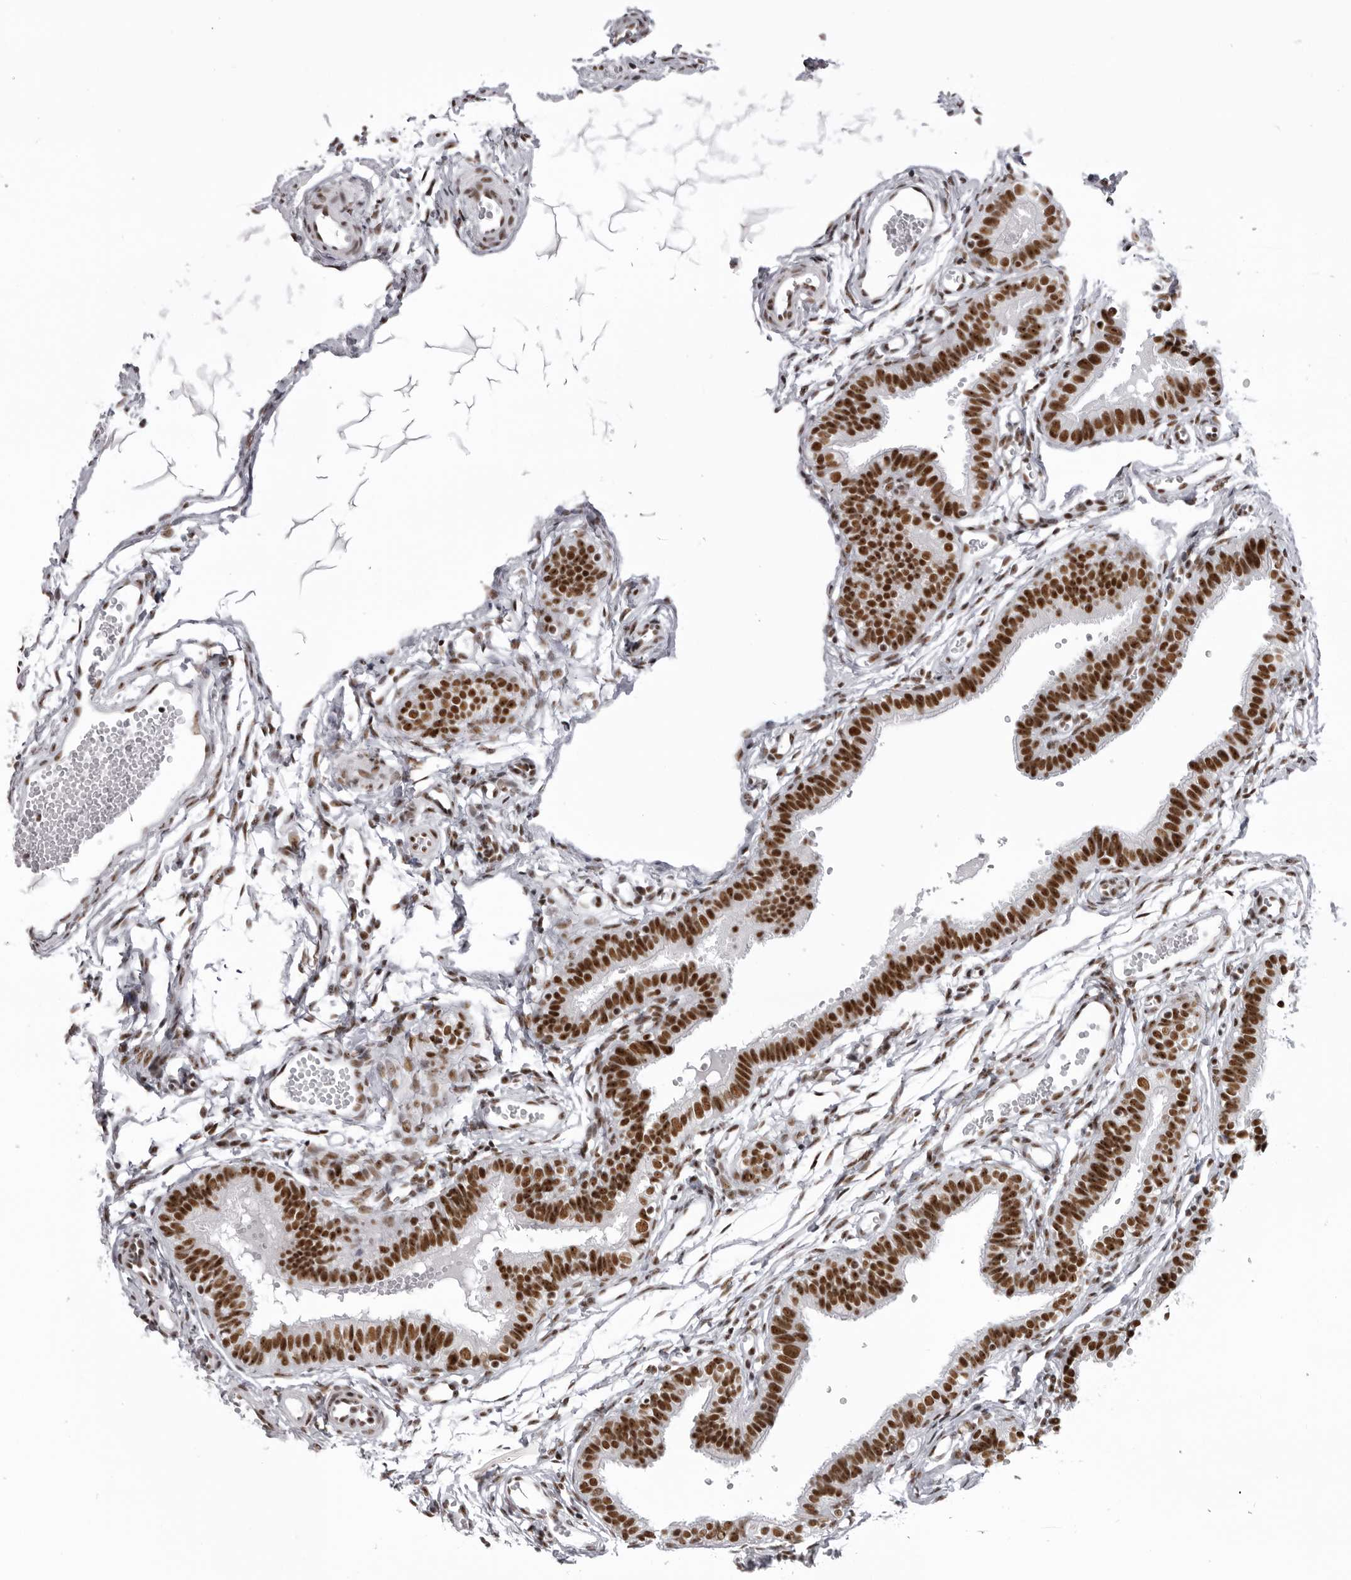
{"staining": {"intensity": "strong", "quantity": ">75%", "location": "nuclear"}, "tissue": "fallopian tube", "cell_type": "Glandular cells", "image_type": "normal", "snomed": [{"axis": "morphology", "description": "Normal tissue, NOS"}, {"axis": "topography", "description": "Fallopian tube"}, {"axis": "topography", "description": "Placenta"}], "caption": "Immunohistochemistry photomicrograph of benign fallopian tube stained for a protein (brown), which shows high levels of strong nuclear expression in approximately >75% of glandular cells.", "gene": "DHX9", "patient": {"sex": "female", "age": 34}}